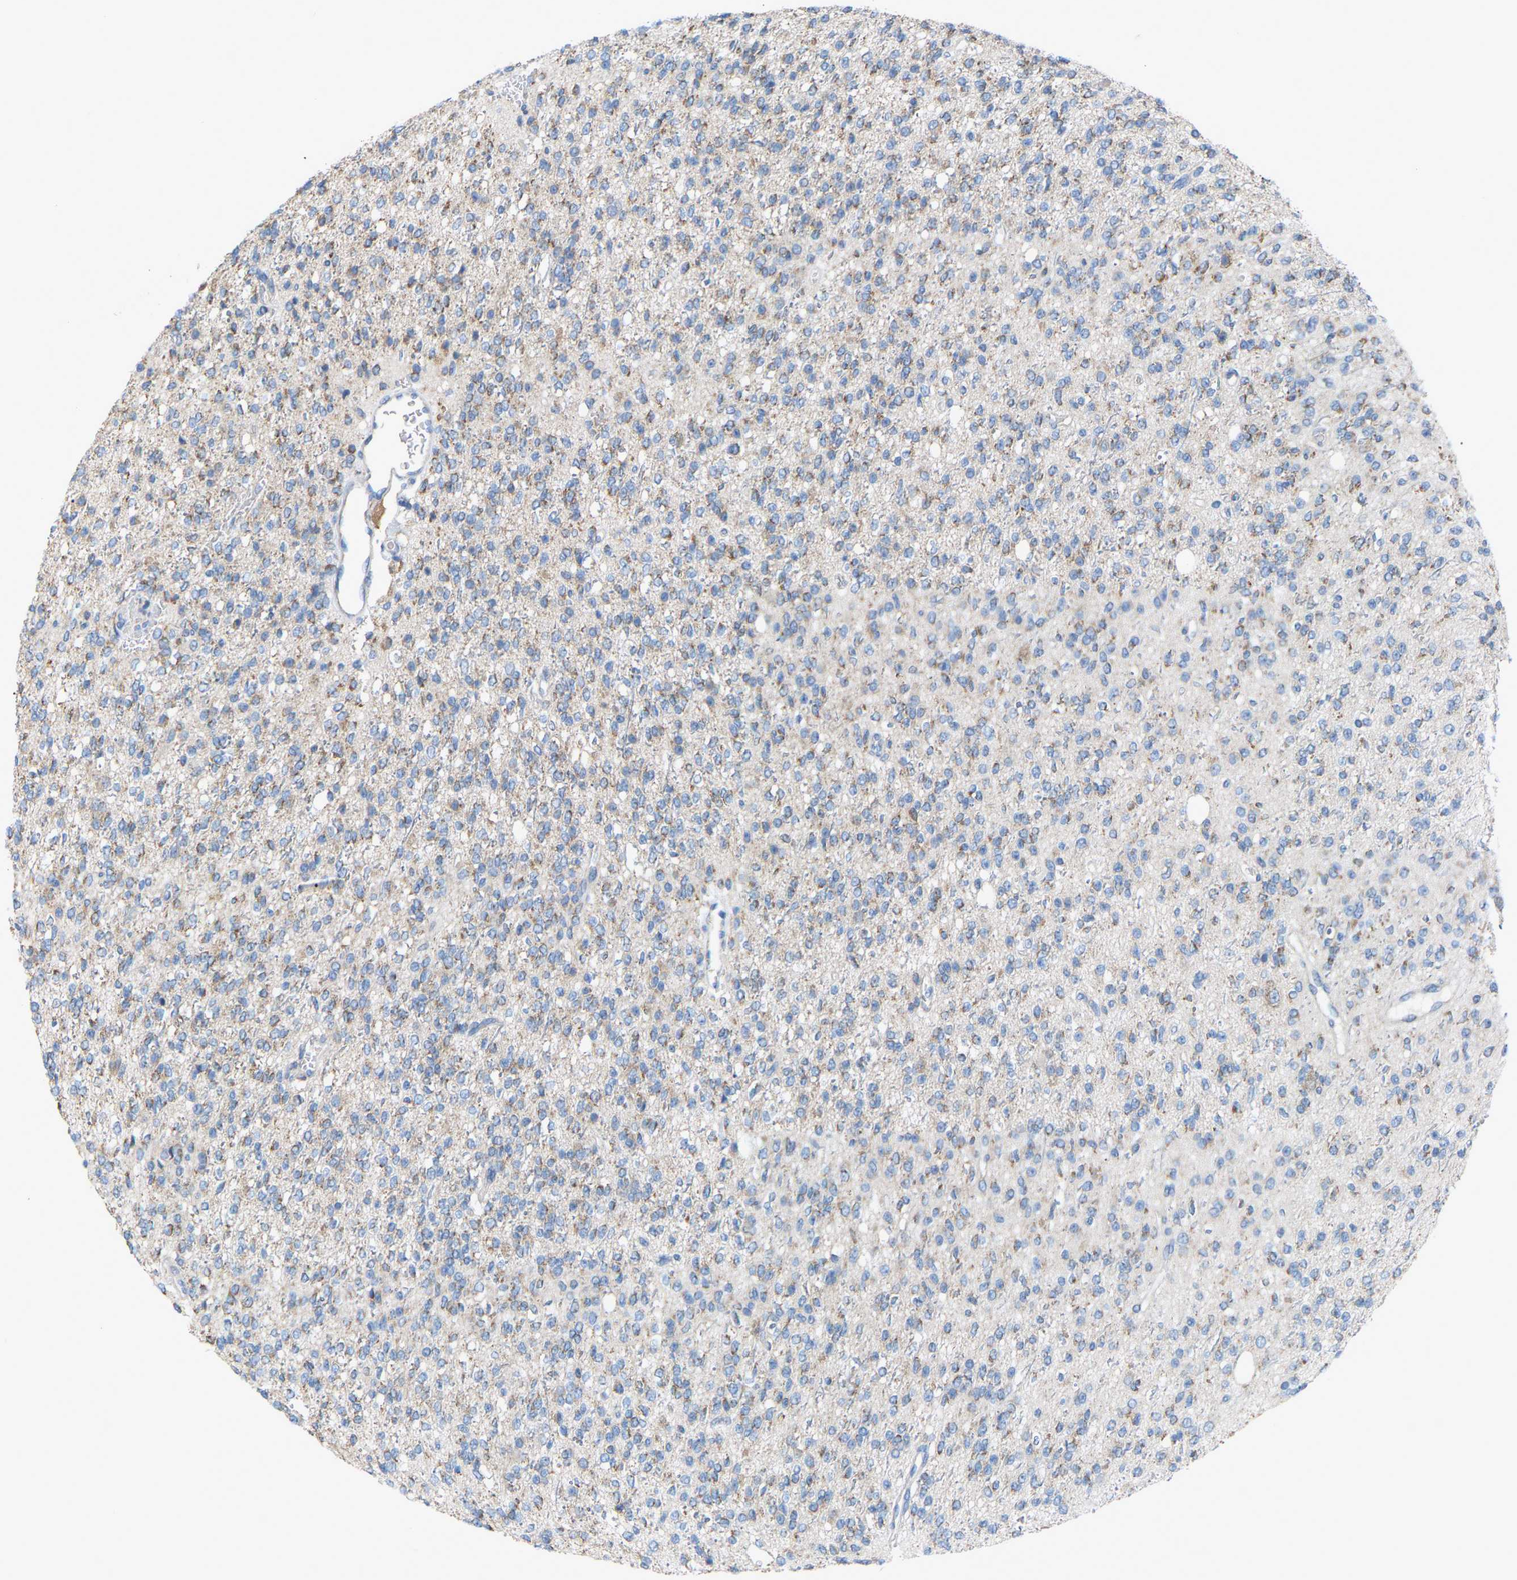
{"staining": {"intensity": "weak", "quantity": ">75%", "location": "cytoplasmic/membranous"}, "tissue": "glioma", "cell_type": "Tumor cells", "image_type": "cancer", "snomed": [{"axis": "morphology", "description": "Glioma, malignant, High grade"}, {"axis": "topography", "description": "Brain"}], "caption": "Protein positivity by immunohistochemistry (IHC) reveals weak cytoplasmic/membranous expression in about >75% of tumor cells in malignant glioma (high-grade).", "gene": "CROT", "patient": {"sex": "male", "age": 34}}